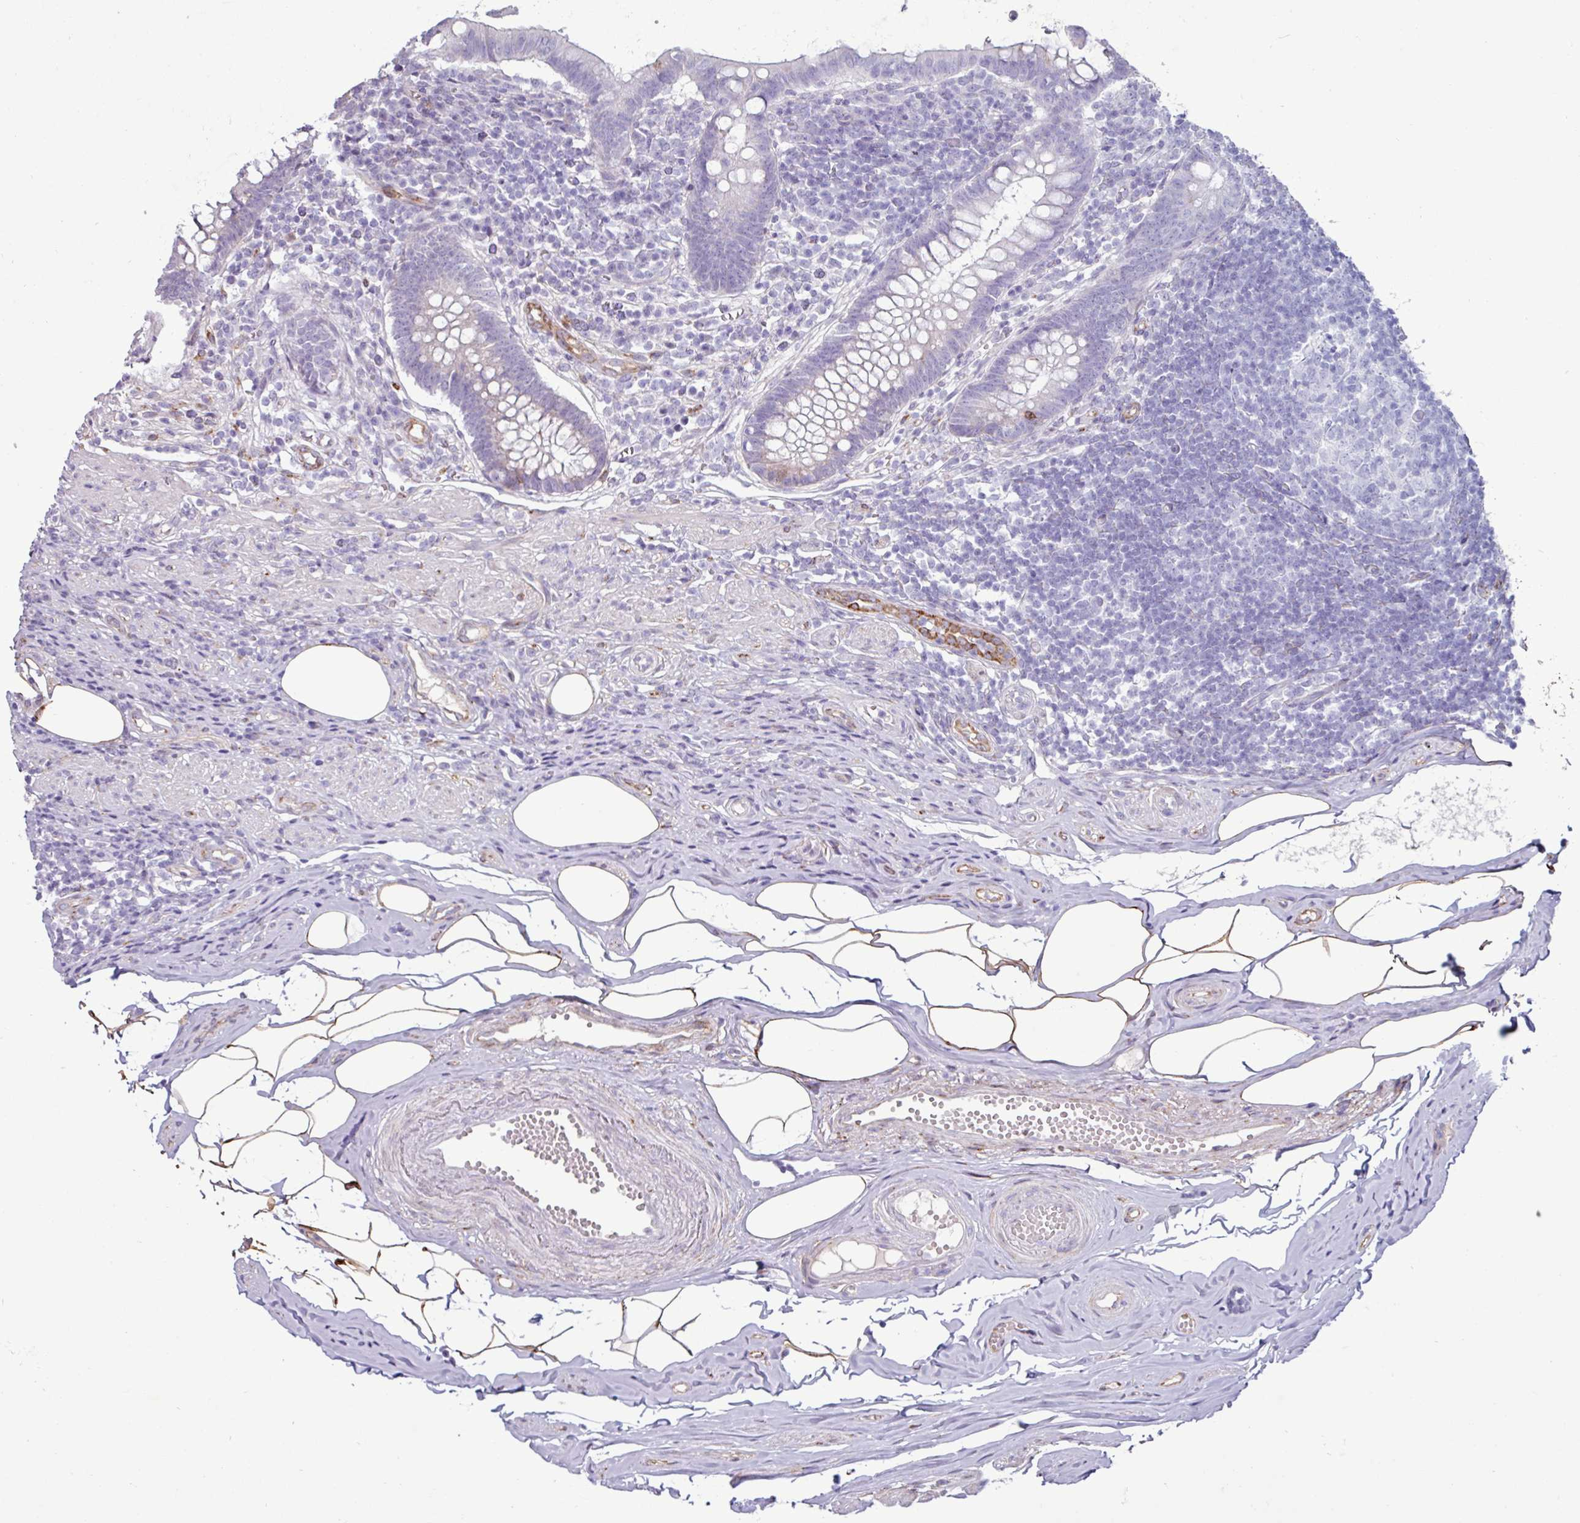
{"staining": {"intensity": "weak", "quantity": "<25%", "location": "cytoplasmic/membranous"}, "tissue": "appendix", "cell_type": "Glandular cells", "image_type": "normal", "snomed": [{"axis": "morphology", "description": "Normal tissue, NOS"}, {"axis": "topography", "description": "Appendix"}], "caption": "The histopathology image shows no staining of glandular cells in benign appendix.", "gene": "PPP1R35", "patient": {"sex": "female", "age": 56}}